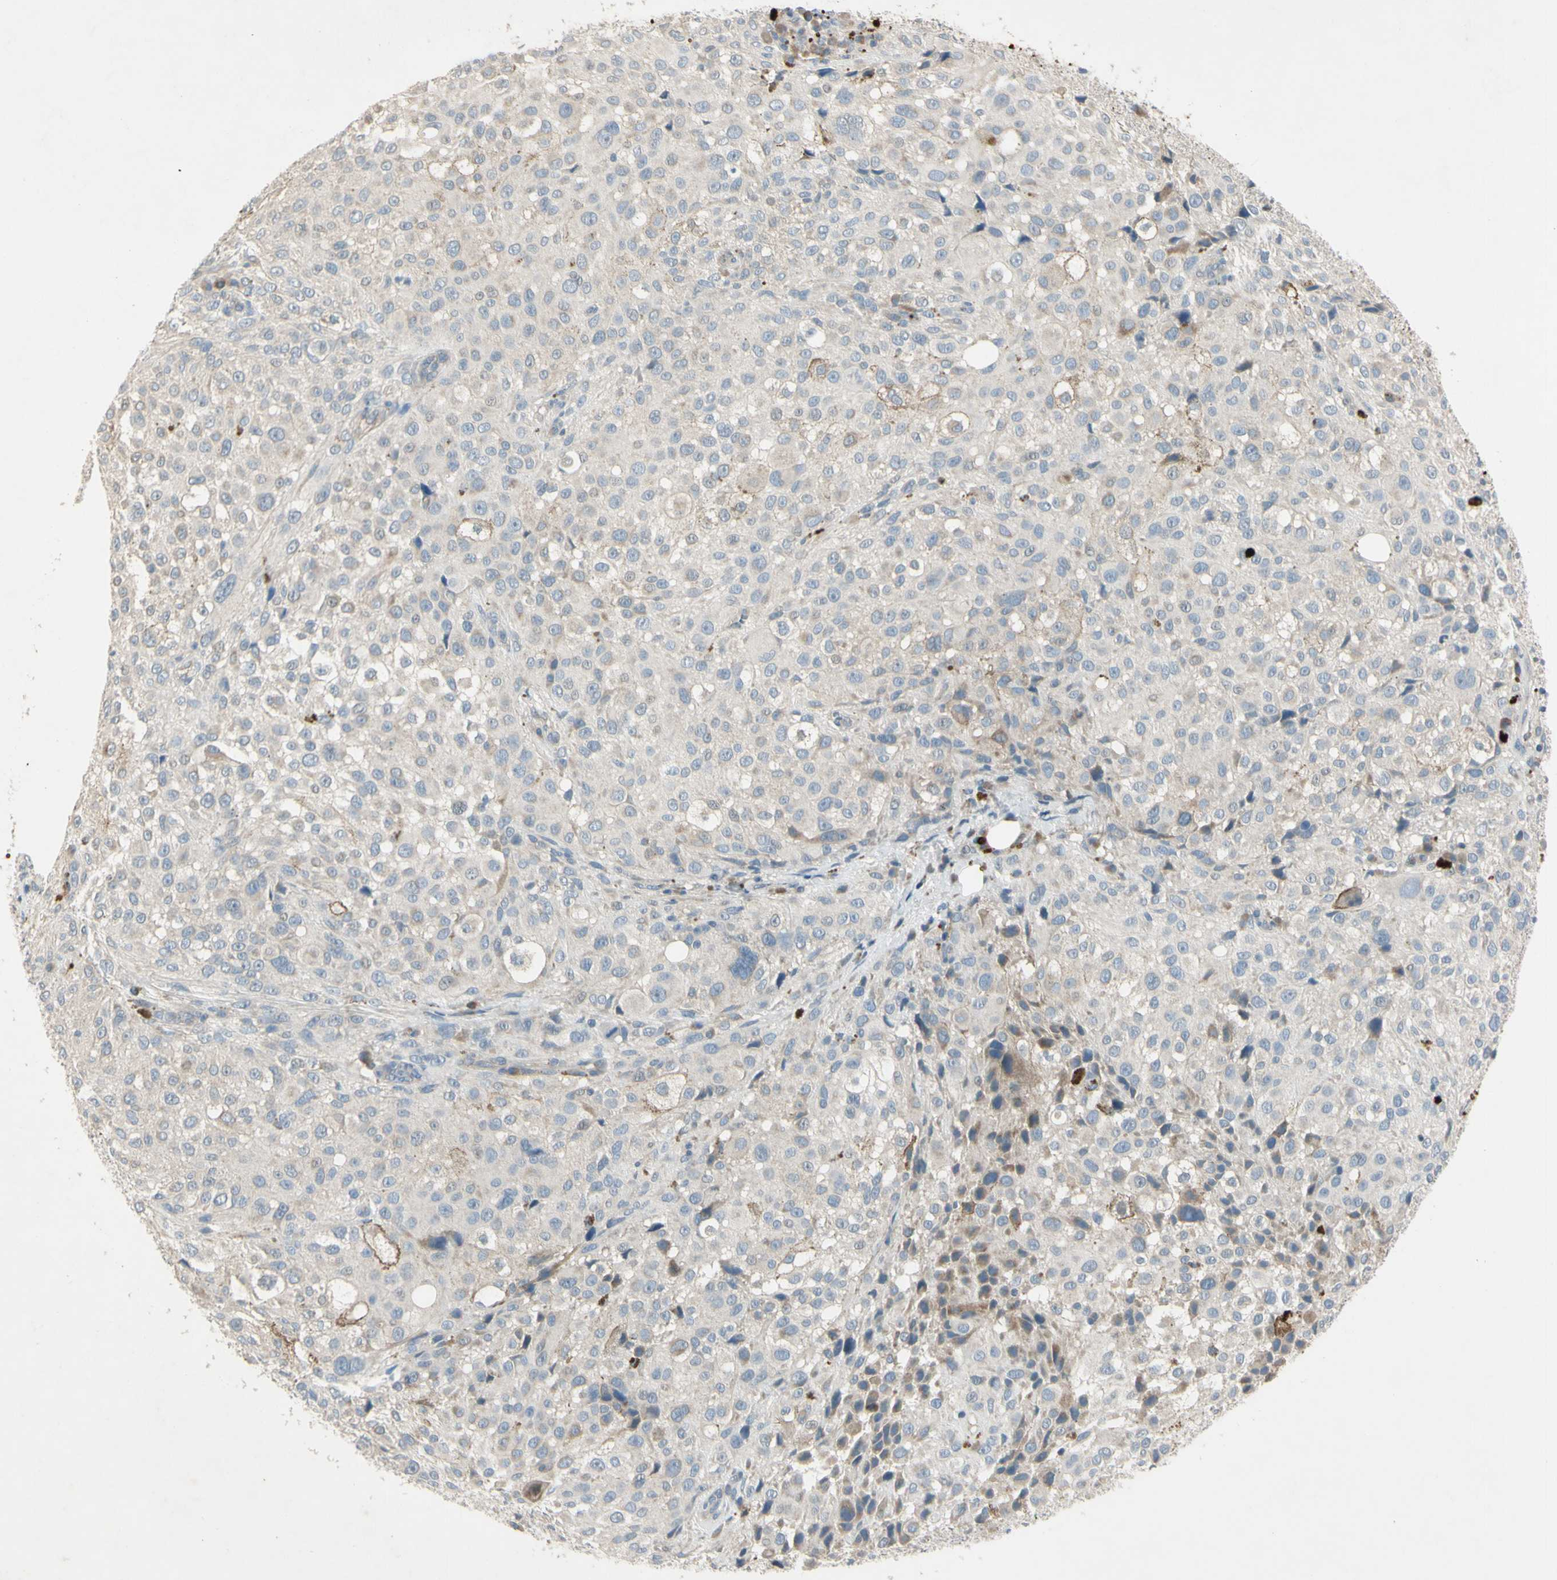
{"staining": {"intensity": "weak", "quantity": "<25%", "location": "cytoplasmic/membranous"}, "tissue": "melanoma", "cell_type": "Tumor cells", "image_type": "cancer", "snomed": [{"axis": "morphology", "description": "Necrosis, NOS"}, {"axis": "morphology", "description": "Malignant melanoma, NOS"}, {"axis": "topography", "description": "Skin"}], "caption": "Melanoma stained for a protein using immunohistochemistry (IHC) reveals no positivity tumor cells.", "gene": "AATK", "patient": {"sex": "female", "age": 87}}